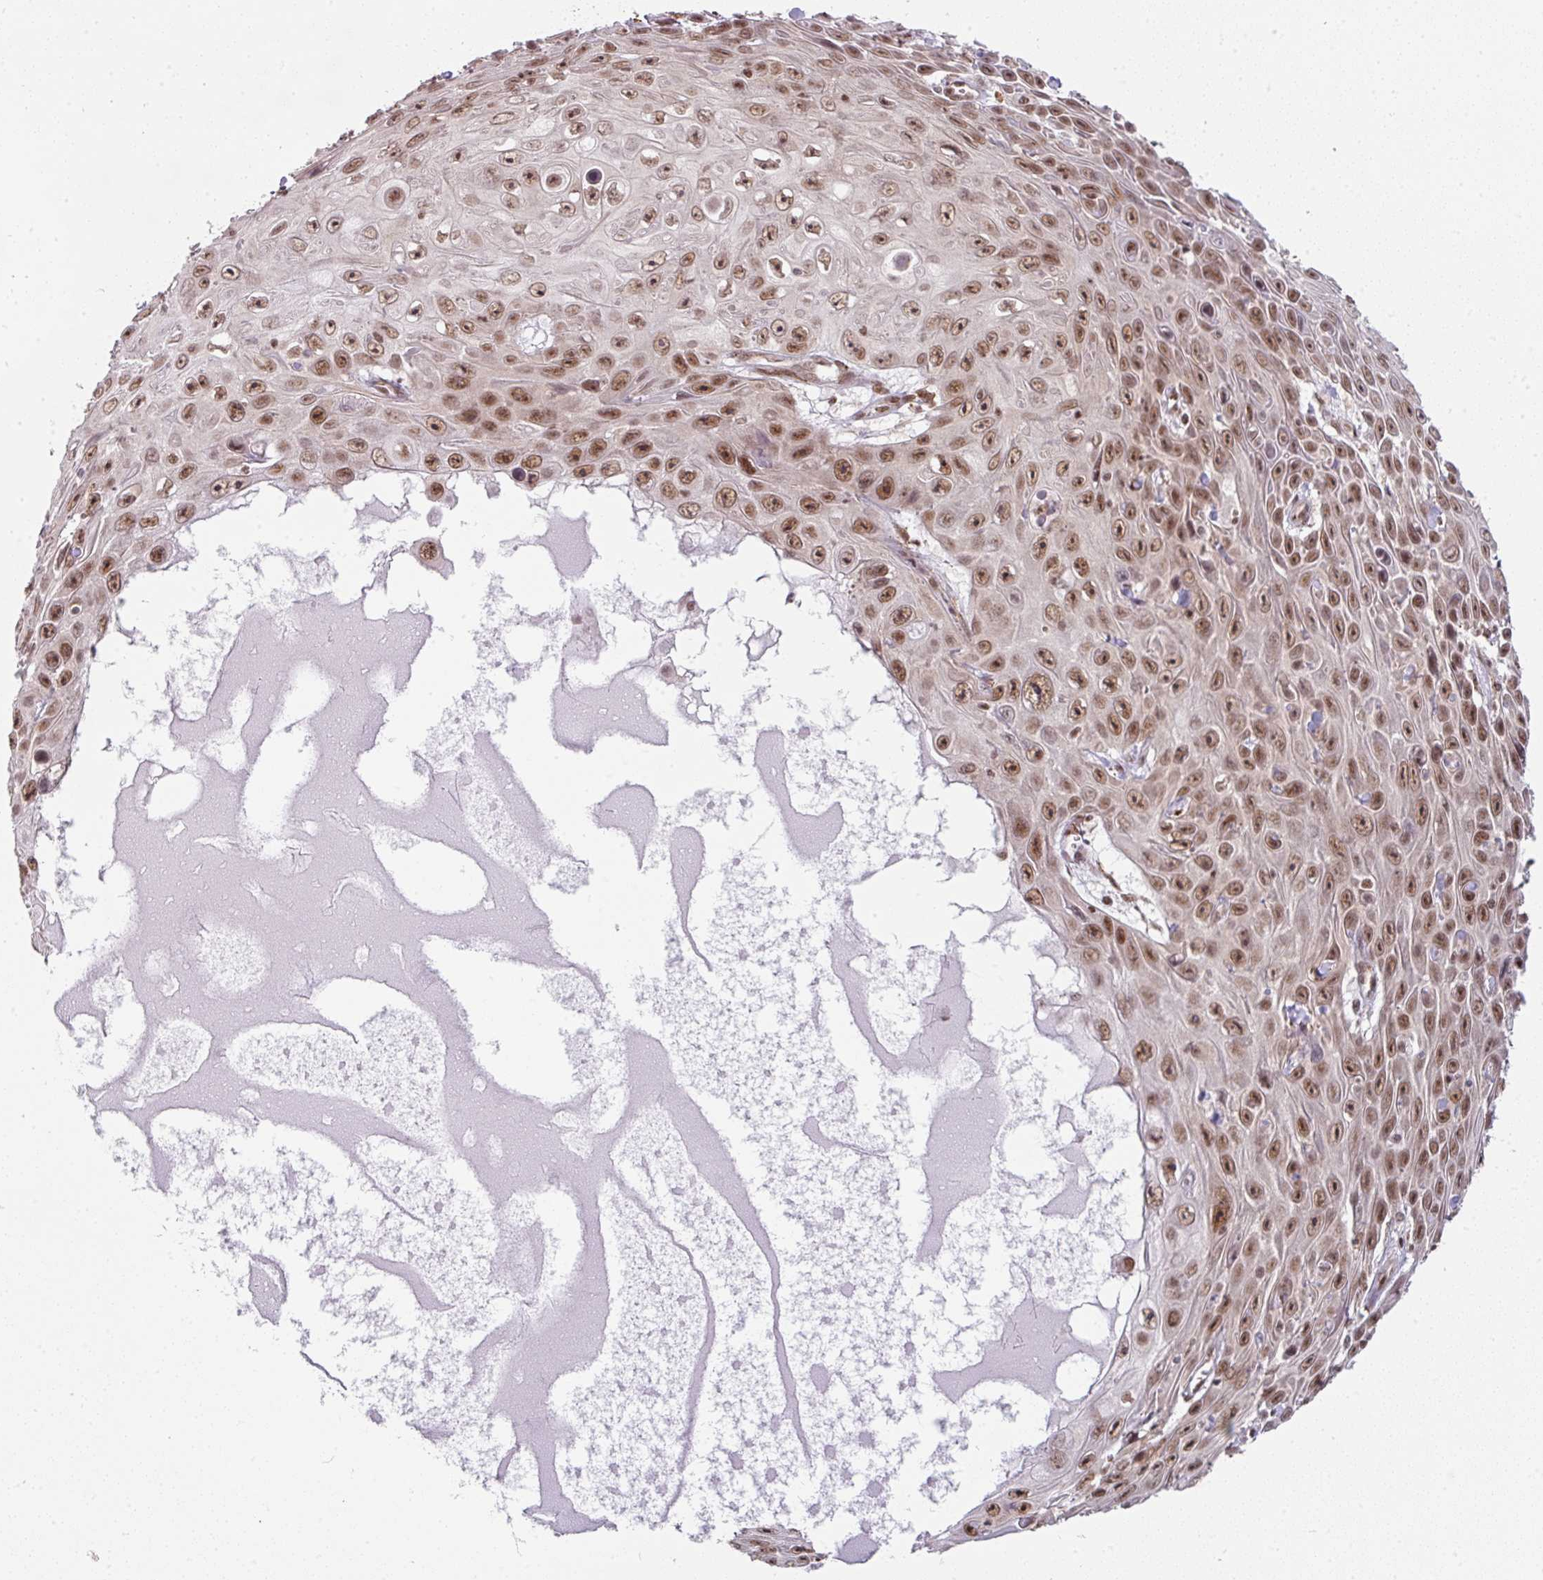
{"staining": {"intensity": "moderate", "quantity": ">75%", "location": "nuclear"}, "tissue": "skin cancer", "cell_type": "Tumor cells", "image_type": "cancer", "snomed": [{"axis": "morphology", "description": "Squamous cell carcinoma, NOS"}, {"axis": "topography", "description": "Skin"}], "caption": "Moderate nuclear expression is present in approximately >75% of tumor cells in squamous cell carcinoma (skin). The protein is stained brown, and the nuclei are stained in blue (DAB IHC with brightfield microscopy, high magnification).", "gene": "NFYA", "patient": {"sex": "male", "age": 82}}